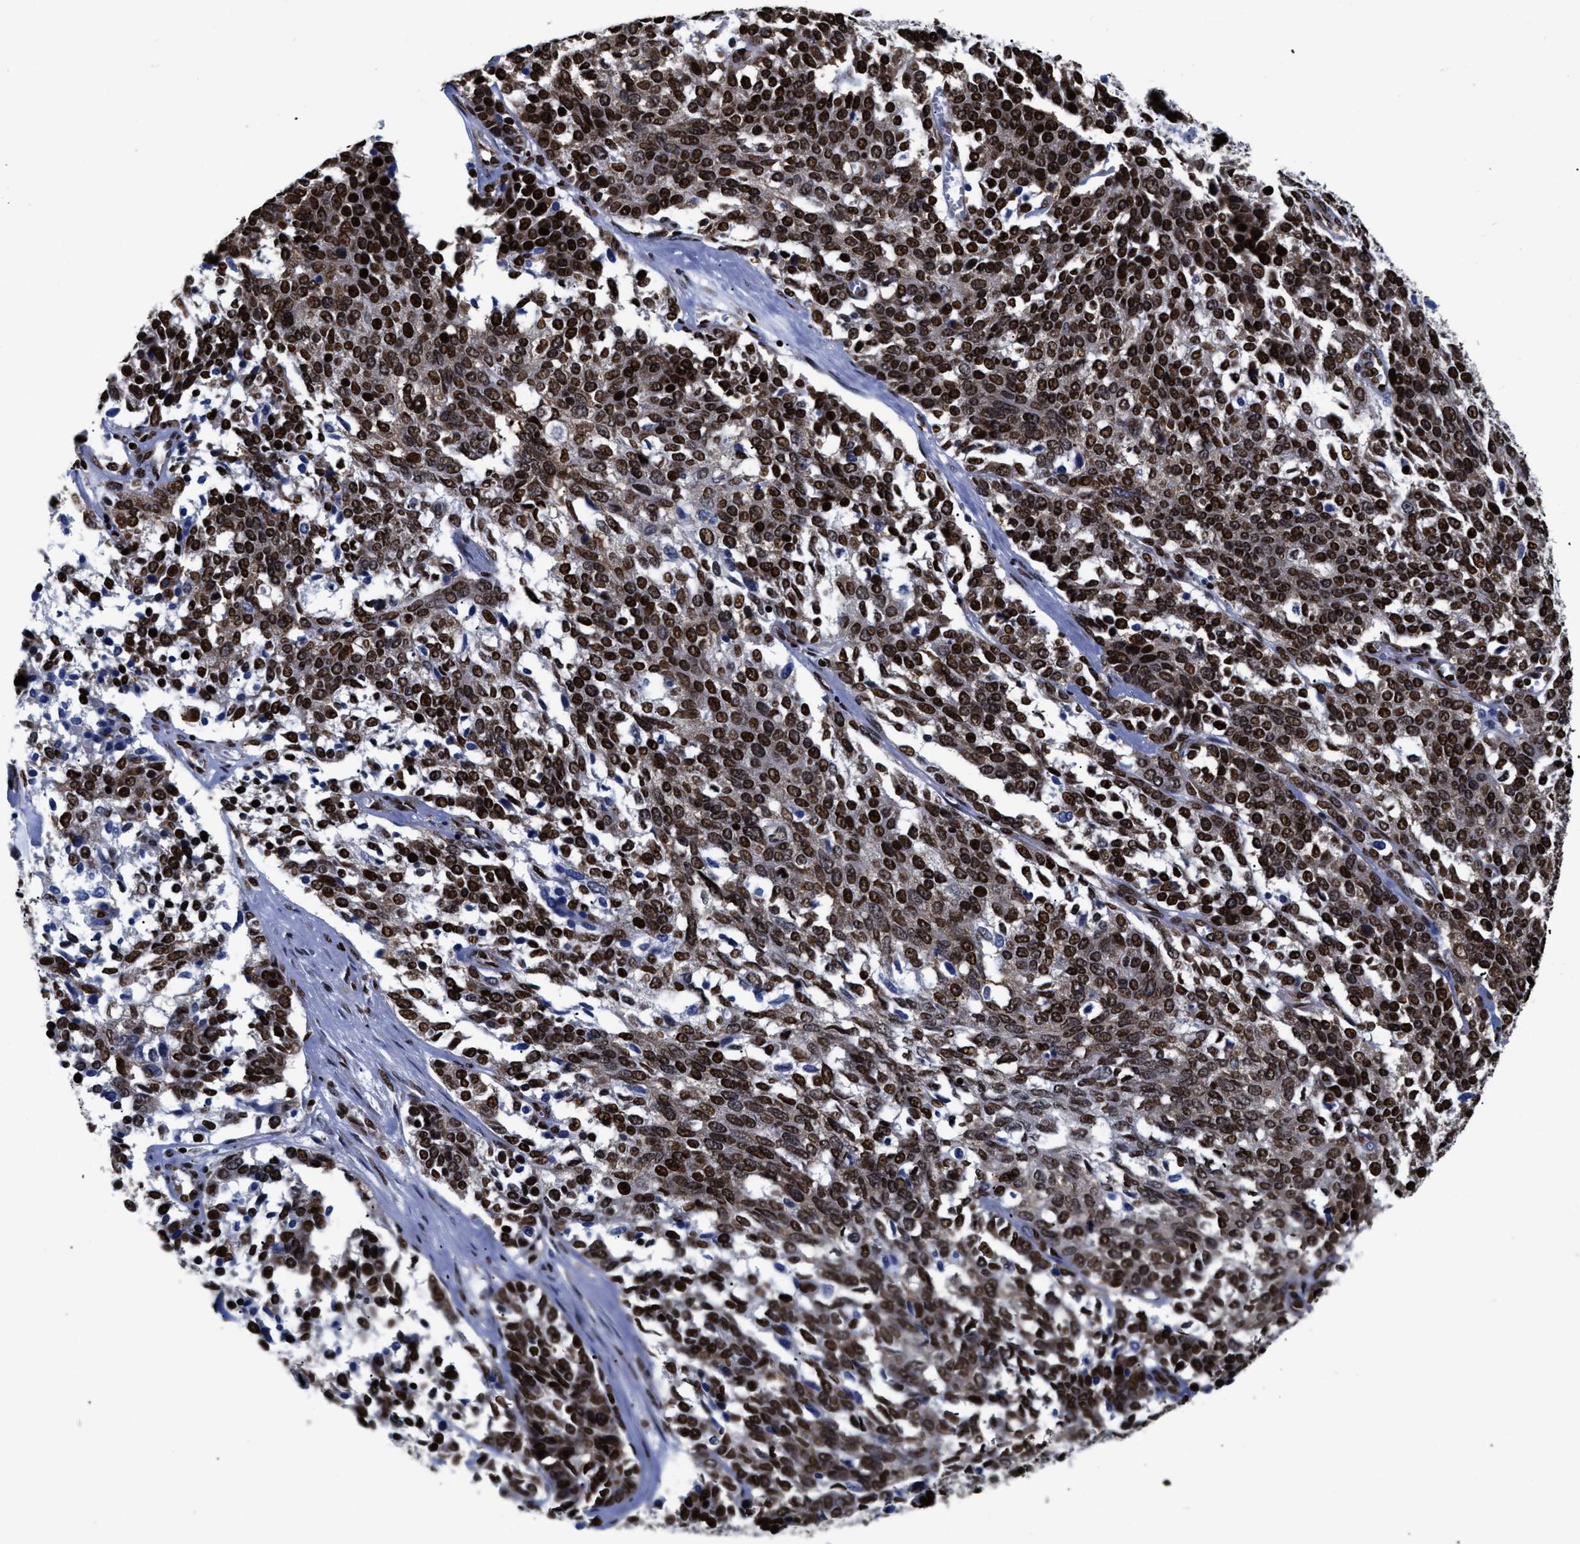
{"staining": {"intensity": "strong", "quantity": ">75%", "location": "nuclear"}, "tissue": "ovarian cancer", "cell_type": "Tumor cells", "image_type": "cancer", "snomed": [{"axis": "morphology", "description": "Cystadenocarcinoma, serous, NOS"}, {"axis": "topography", "description": "Ovary"}], "caption": "Tumor cells demonstrate strong nuclear positivity in approximately >75% of cells in ovarian cancer (serous cystadenocarcinoma).", "gene": "CALHM3", "patient": {"sex": "female", "age": 44}}